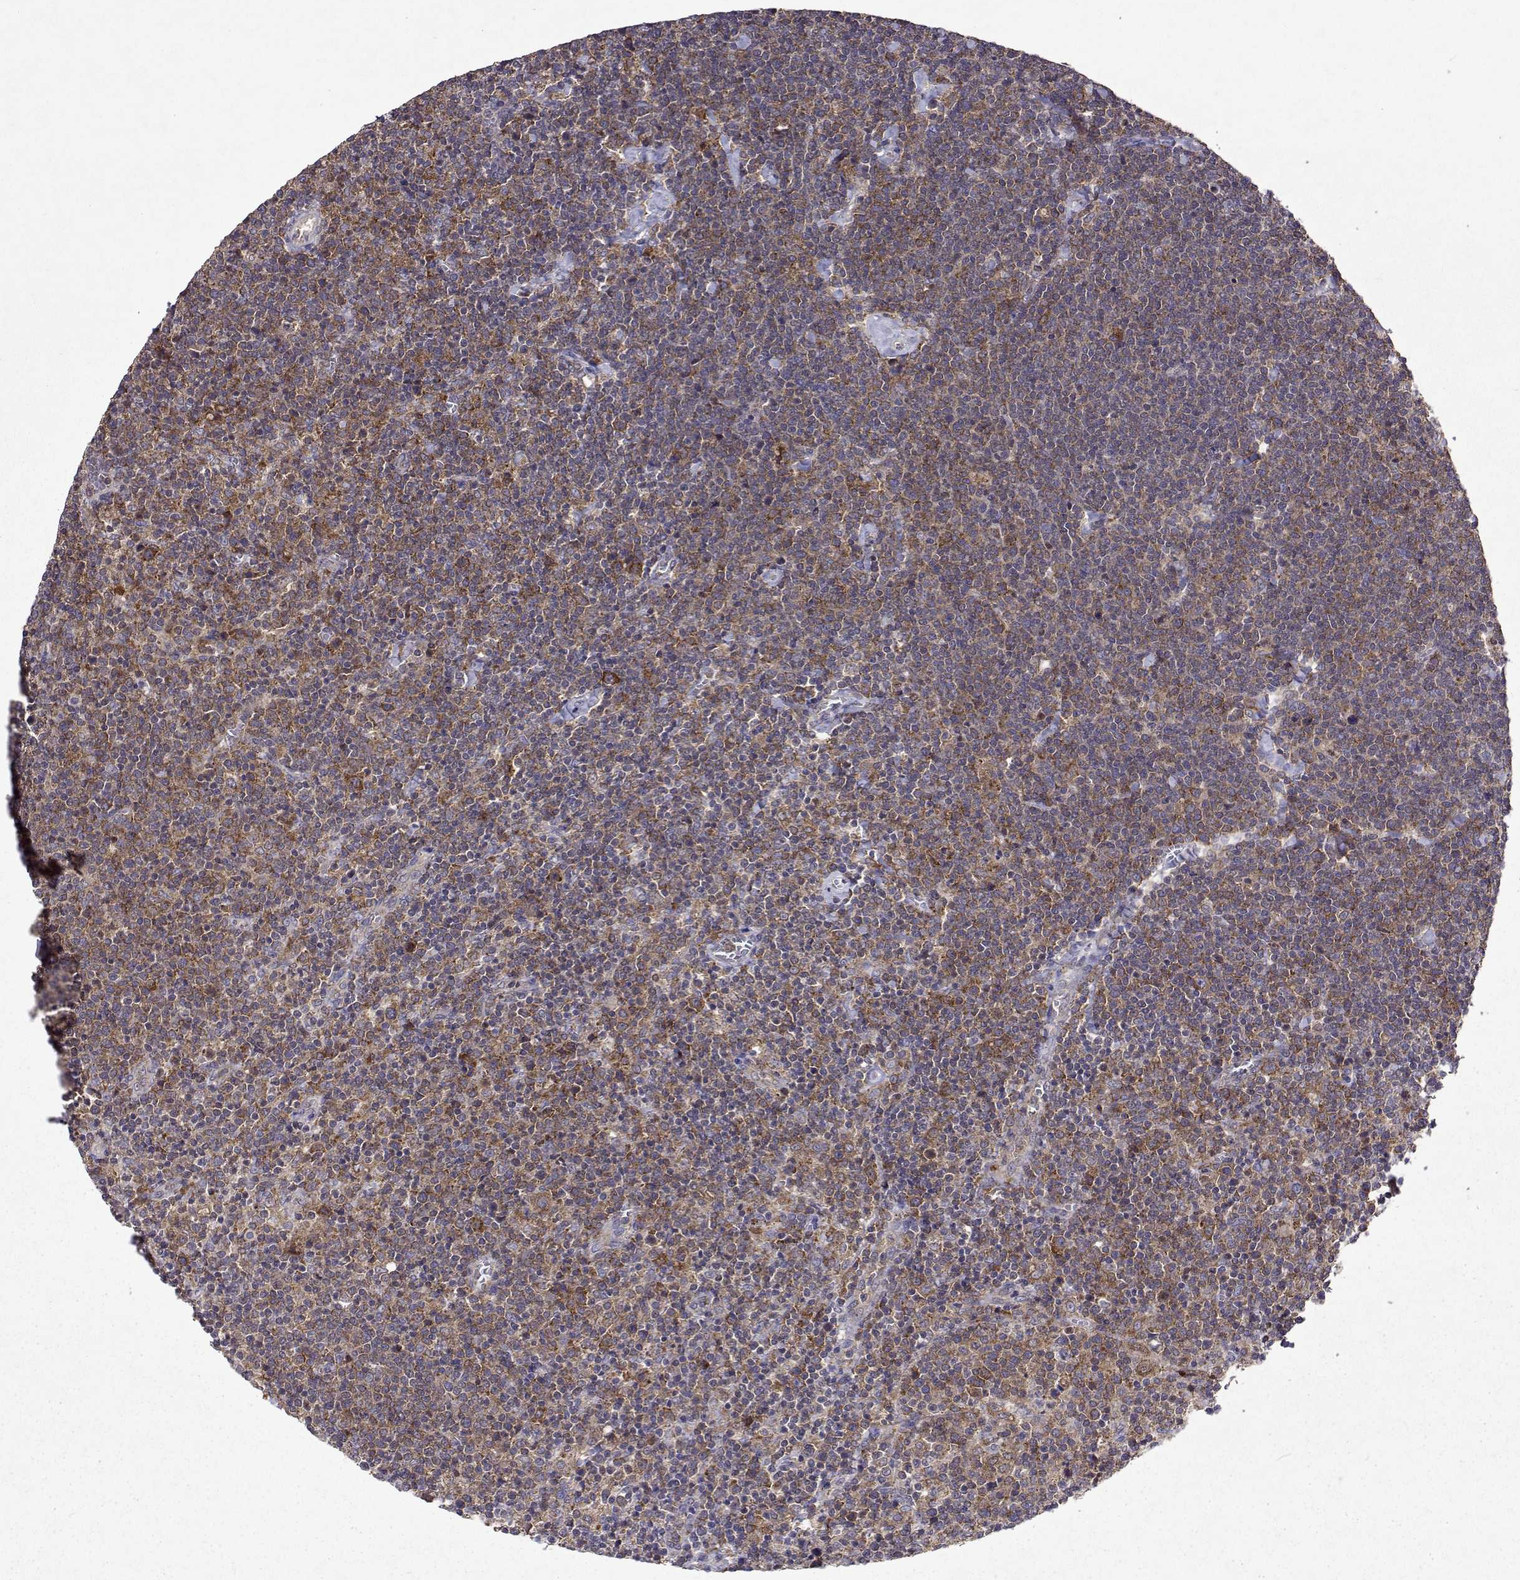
{"staining": {"intensity": "moderate", "quantity": ">75%", "location": "cytoplasmic/membranous"}, "tissue": "lymphoma", "cell_type": "Tumor cells", "image_type": "cancer", "snomed": [{"axis": "morphology", "description": "Malignant lymphoma, non-Hodgkin's type, High grade"}, {"axis": "topography", "description": "Lymph node"}], "caption": "Malignant lymphoma, non-Hodgkin's type (high-grade) stained for a protein (brown) exhibits moderate cytoplasmic/membranous positive staining in approximately >75% of tumor cells.", "gene": "TARBP2", "patient": {"sex": "male", "age": 61}}